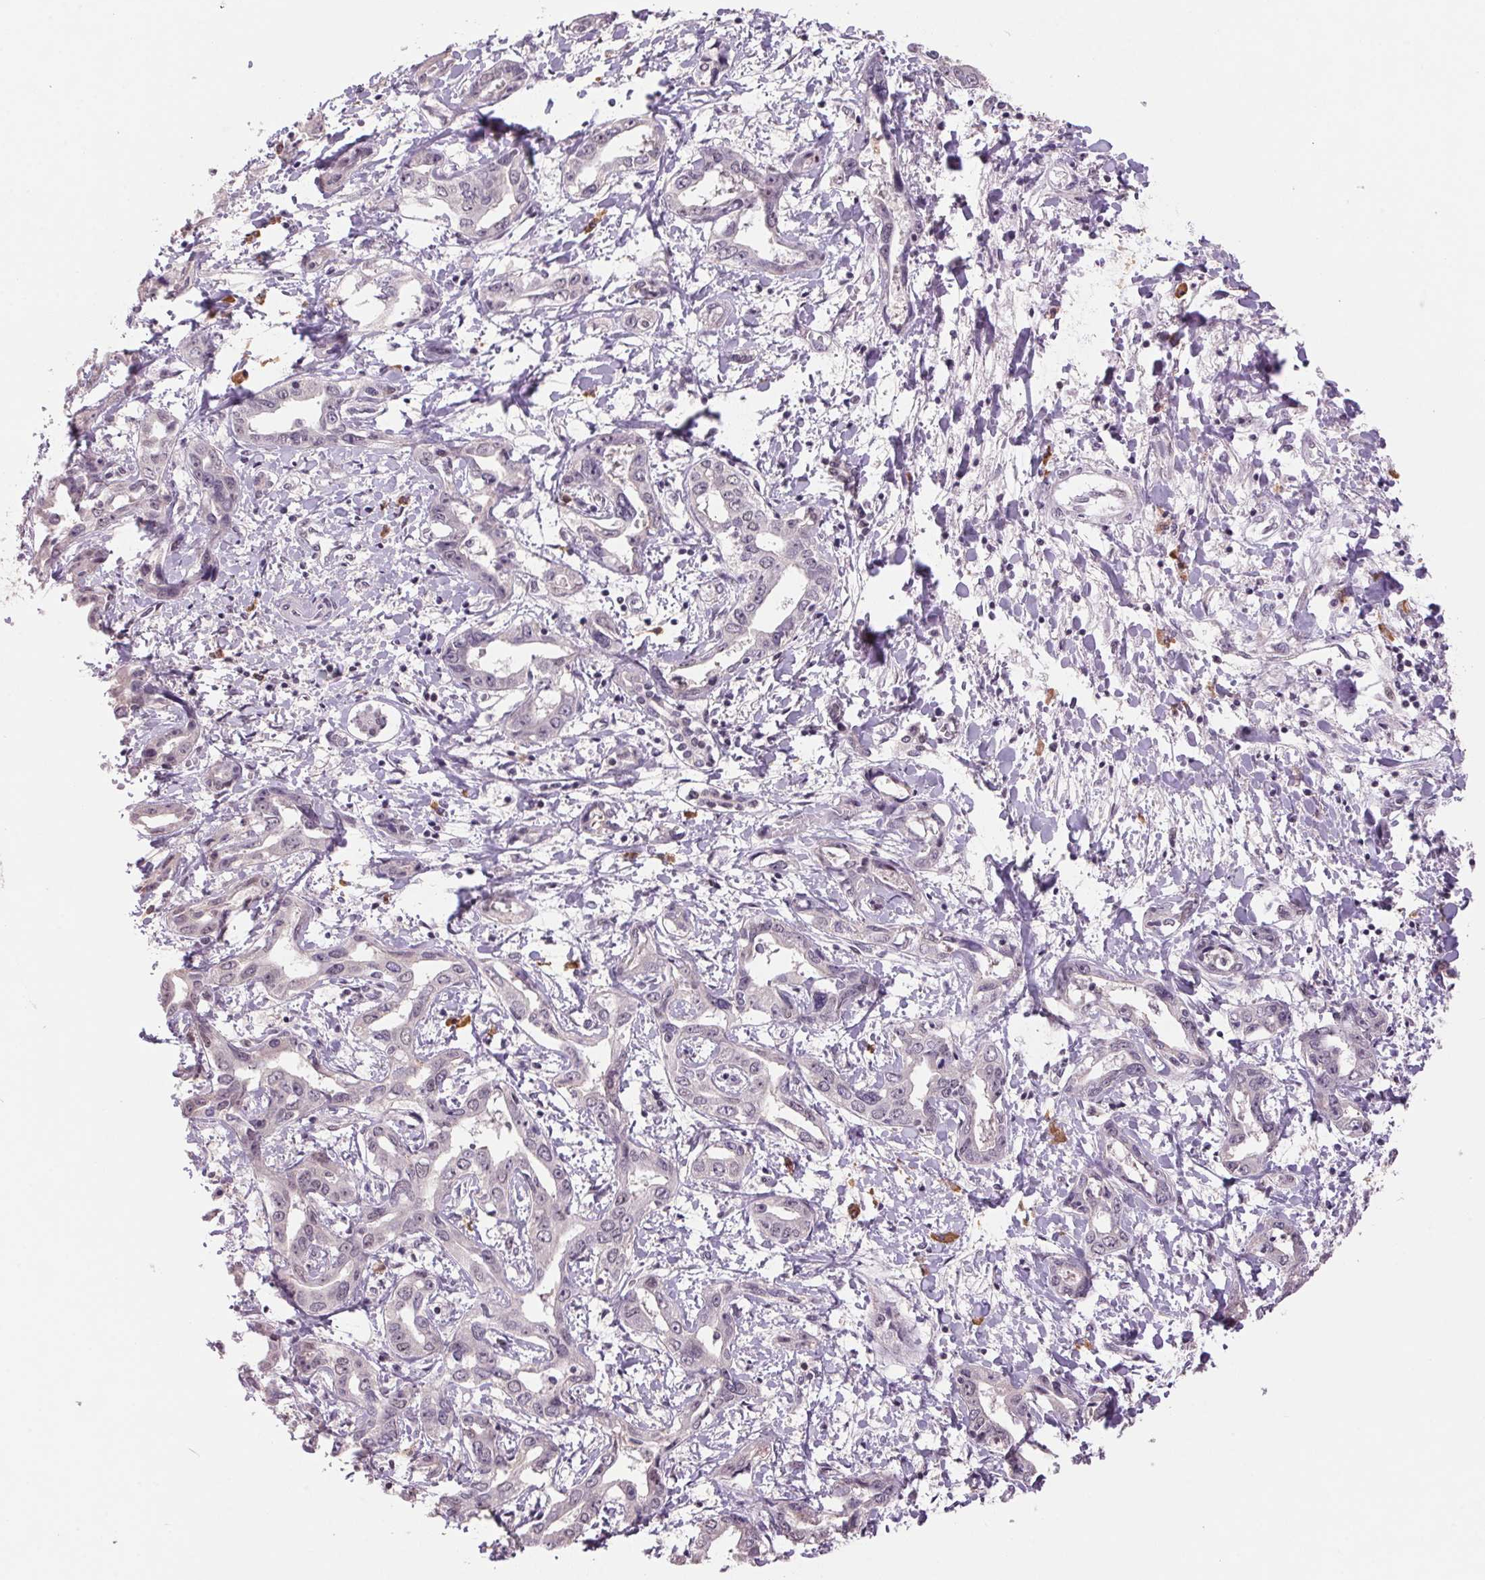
{"staining": {"intensity": "negative", "quantity": "none", "location": "none"}, "tissue": "liver cancer", "cell_type": "Tumor cells", "image_type": "cancer", "snomed": [{"axis": "morphology", "description": "Cholangiocarcinoma"}, {"axis": "topography", "description": "Liver"}], "caption": "Immunohistochemistry image of neoplastic tissue: human cholangiocarcinoma (liver) stained with DAB displays no significant protein staining in tumor cells. The staining was performed using DAB (3,3'-diaminobenzidine) to visualize the protein expression in brown, while the nuclei were stained in blue with hematoxylin (Magnification: 20x).", "gene": "ZBTB4", "patient": {"sex": "male", "age": 59}}